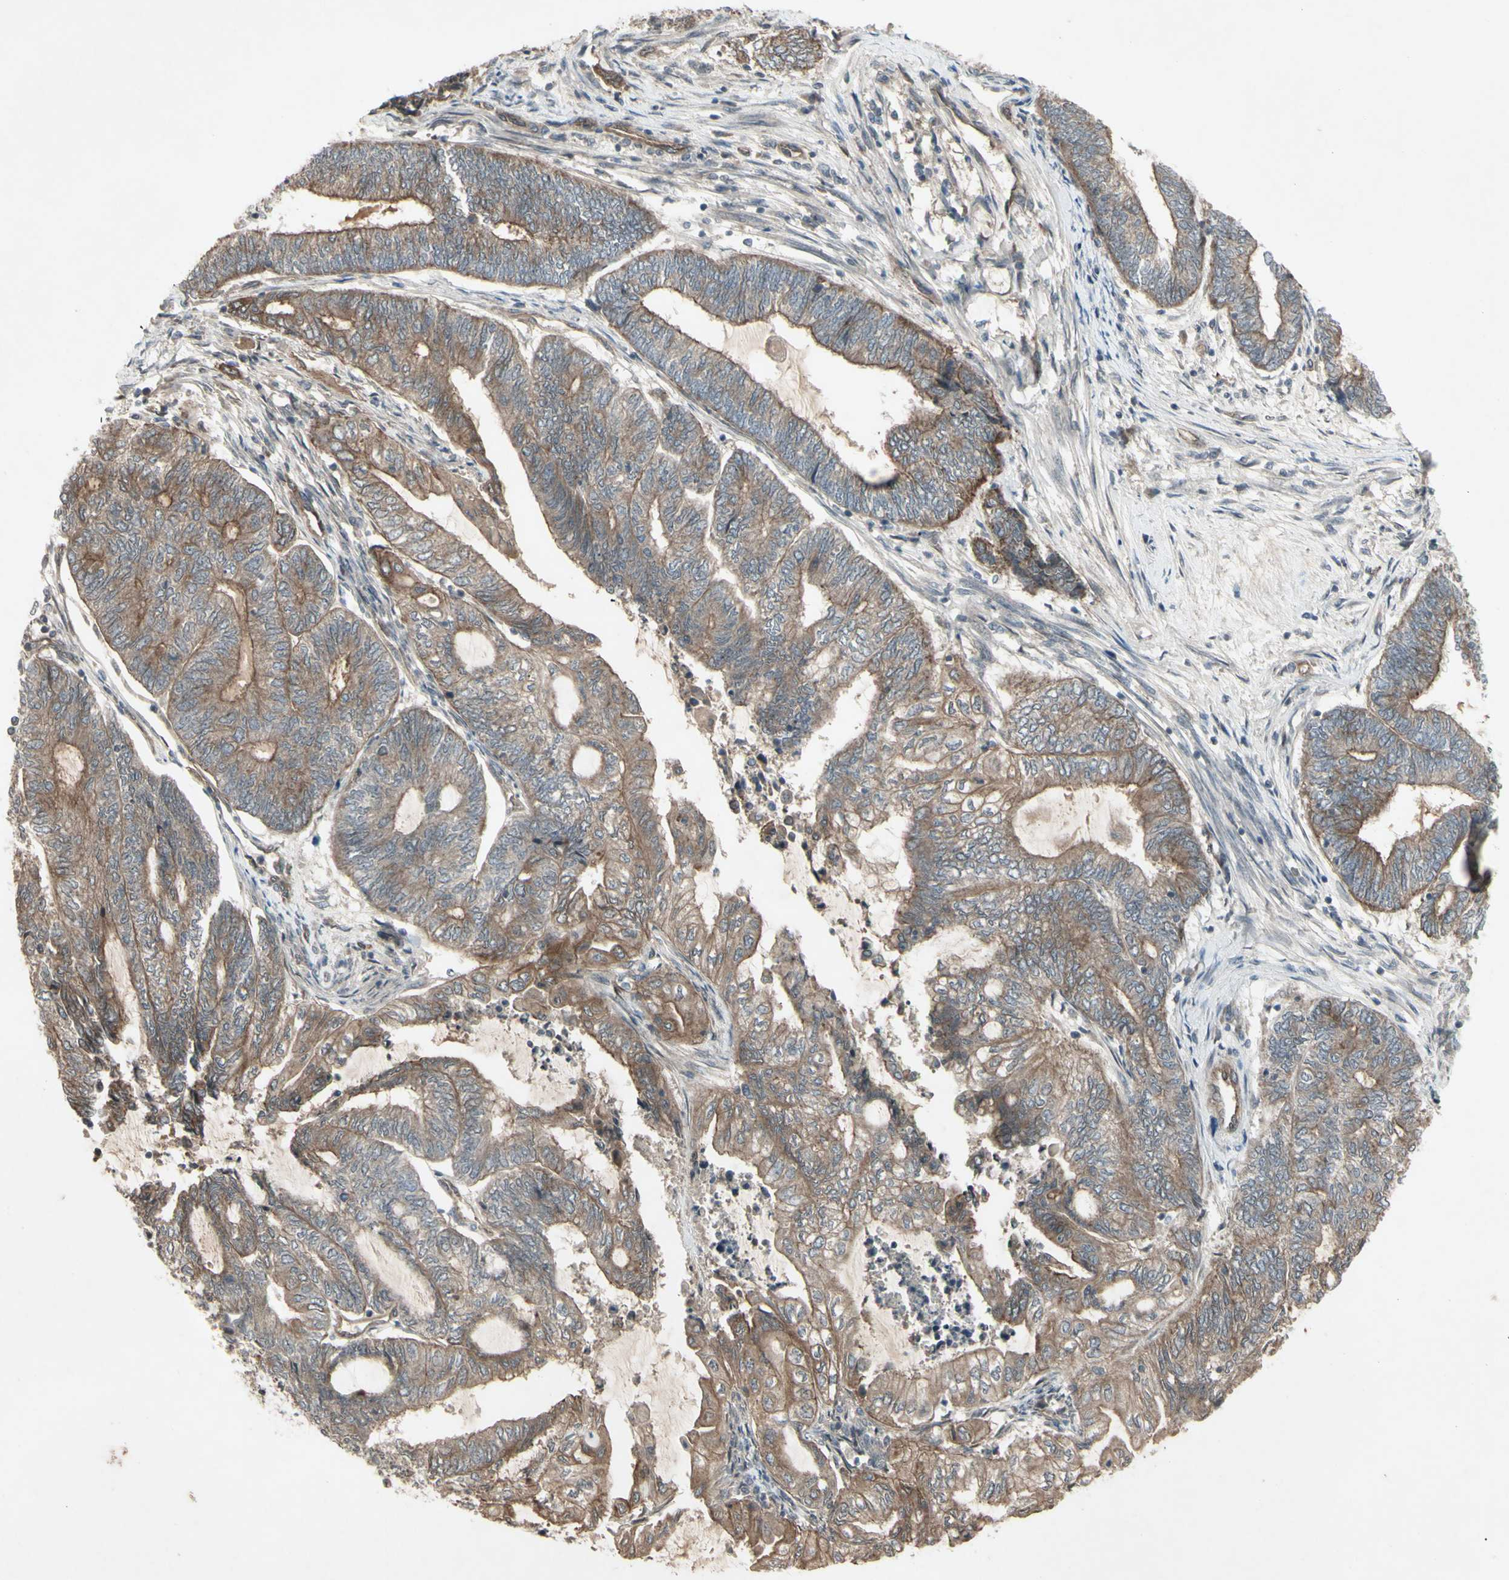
{"staining": {"intensity": "weak", "quantity": ">75%", "location": "cytoplasmic/membranous"}, "tissue": "endometrial cancer", "cell_type": "Tumor cells", "image_type": "cancer", "snomed": [{"axis": "morphology", "description": "Adenocarcinoma, NOS"}, {"axis": "topography", "description": "Uterus"}, {"axis": "topography", "description": "Endometrium"}], "caption": "IHC of endometrial cancer (adenocarcinoma) shows low levels of weak cytoplasmic/membranous expression in about >75% of tumor cells.", "gene": "JAG1", "patient": {"sex": "female", "age": 70}}